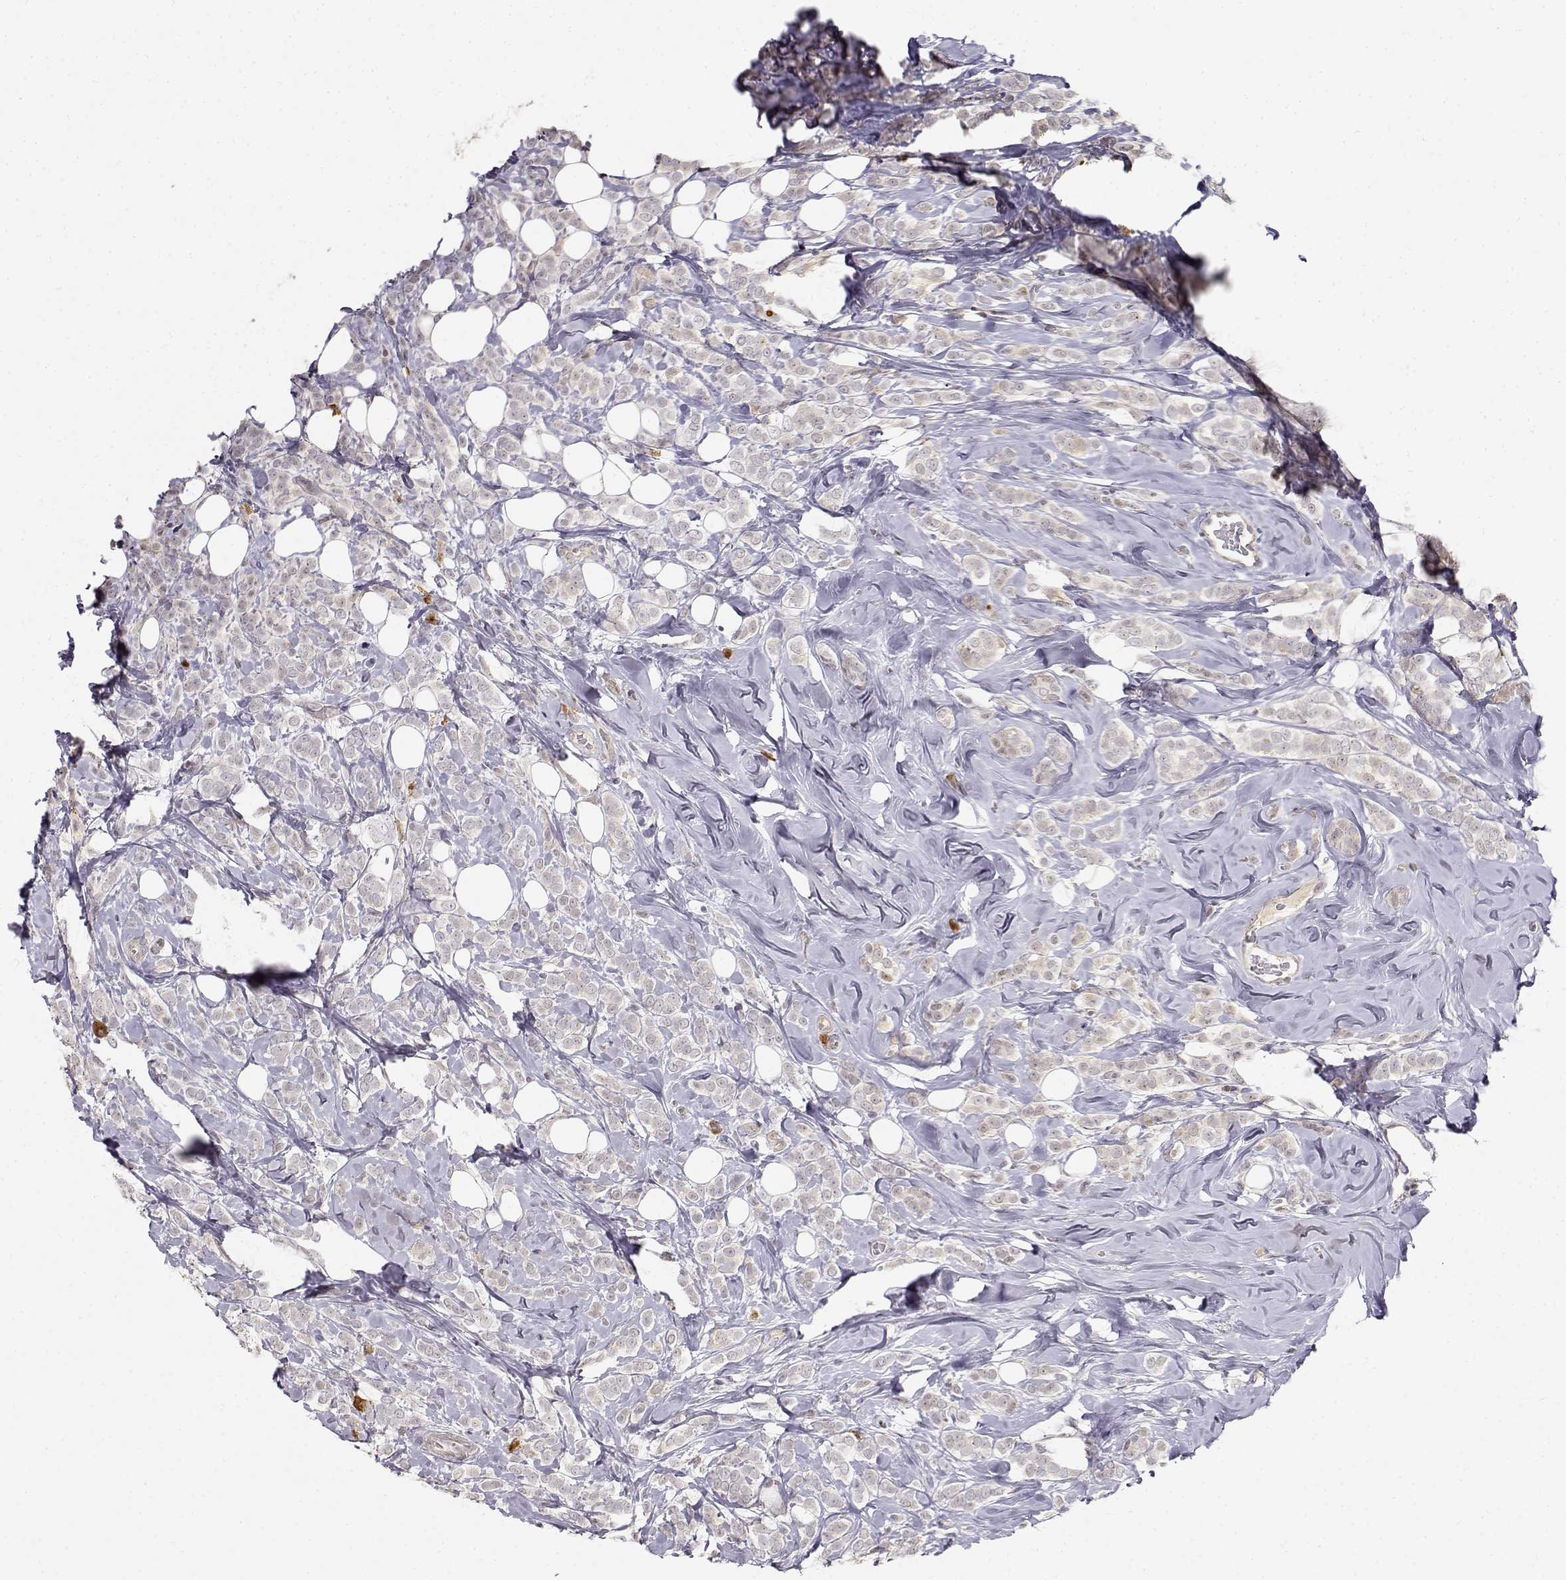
{"staining": {"intensity": "weak", "quantity": "<25%", "location": "cytoplasmic/membranous"}, "tissue": "breast cancer", "cell_type": "Tumor cells", "image_type": "cancer", "snomed": [{"axis": "morphology", "description": "Lobular carcinoma"}, {"axis": "topography", "description": "Breast"}], "caption": "Breast cancer was stained to show a protein in brown. There is no significant expression in tumor cells.", "gene": "EAF2", "patient": {"sex": "female", "age": 49}}